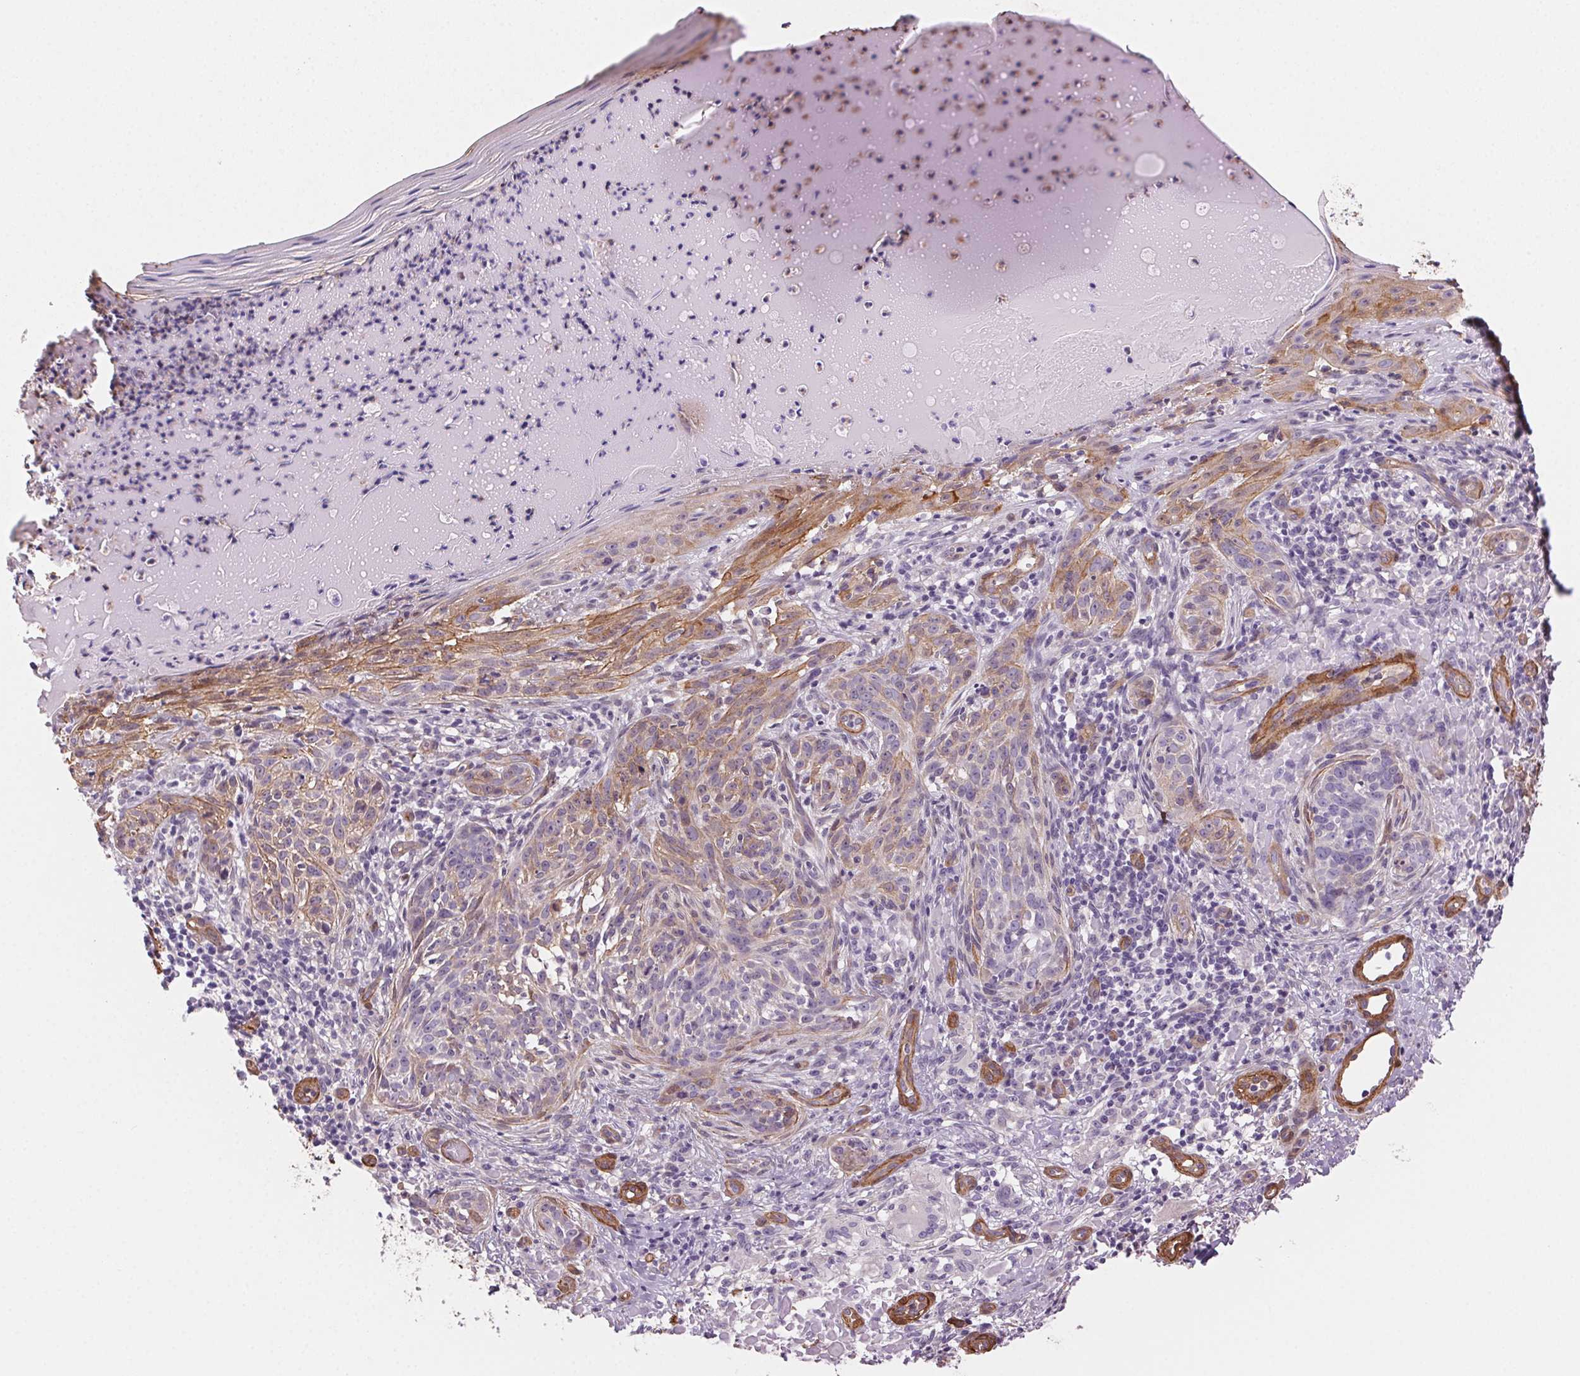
{"staining": {"intensity": "weak", "quantity": "<25%", "location": "cytoplasmic/membranous"}, "tissue": "skin cancer", "cell_type": "Tumor cells", "image_type": "cancer", "snomed": [{"axis": "morphology", "description": "Basal cell carcinoma"}, {"axis": "topography", "description": "Skin"}], "caption": "Tumor cells show no significant protein positivity in skin cancer (basal cell carcinoma).", "gene": "GPX8", "patient": {"sex": "male", "age": 88}}